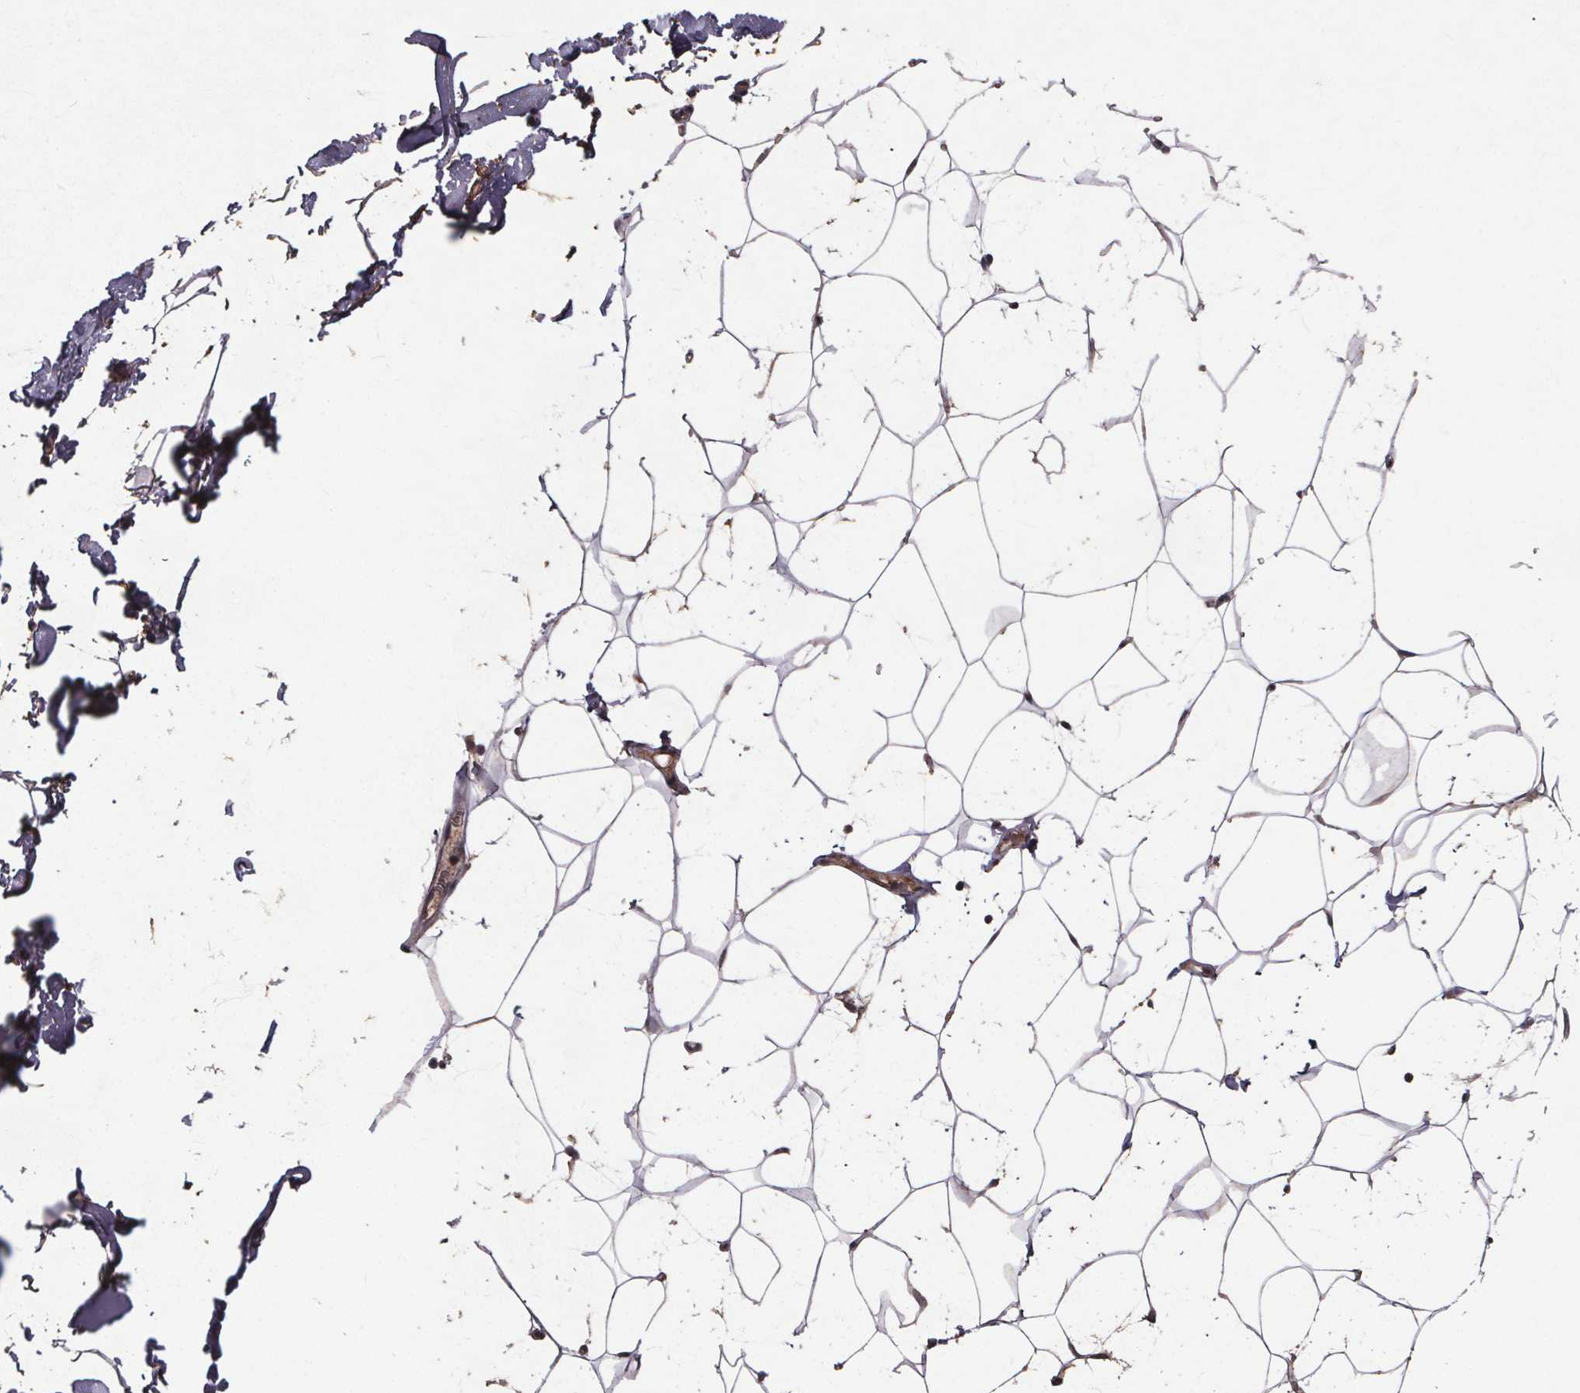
{"staining": {"intensity": "weak", "quantity": "25%-75%", "location": "cytoplasmic/membranous"}, "tissue": "breast", "cell_type": "Adipocytes", "image_type": "normal", "snomed": [{"axis": "morphology", "description": "Normal tissue, NOS"}, {"axis": "topography", "description": "Breast"}], "caption": "Immunohistochemical staining of unremarkable breast reveals low levels of weak cytoplasmic/membranous expression in about 25%-75% of adipocytes. The staining is performed using DAB (3,3'-diaminobenzidine) brown chromogen to label protein expression. The nuclei are counter-stained blue using hematoxylin.", "gene": "GPX3", "patient": {"sex": "female", "age": 32}}